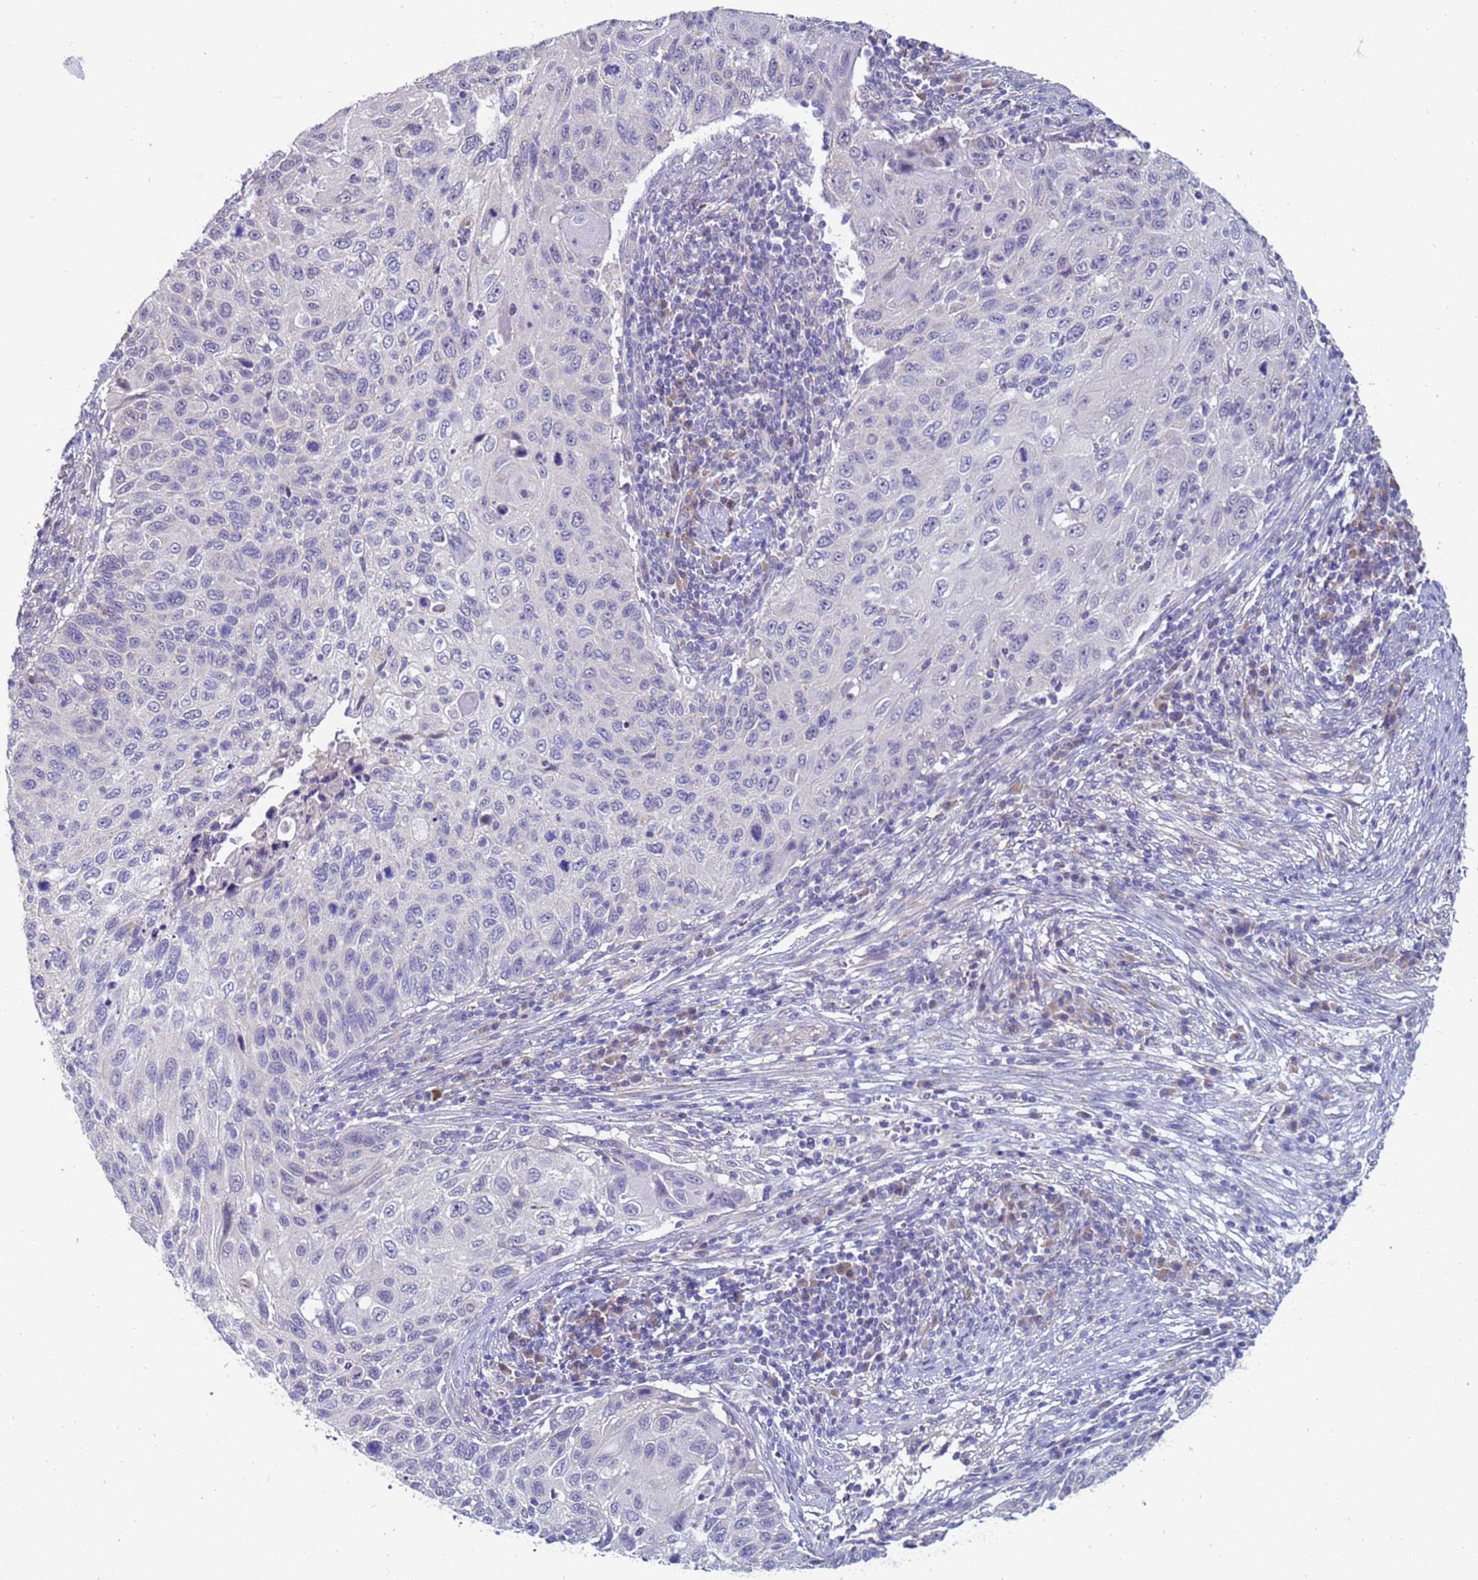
{"staining": {"intensity": "negative", "quantity": "none", "location": "none"}, "tissue": "cervical cancer", "cell_type": "Tumor cells", "image_type": "cancer", "snomed": [{"axis": "morphology", "description": "Squamous cell carcinoma, NOS"}, {"axis": "topography", "description": "Cervix"}], "caption": "Squamous cell carcinoma (cervical) stained for a protein using IHC demonstrates no positivity tumor cells.", "gene": "IHO1", "patient": {"sex": "female", "age": 70}}